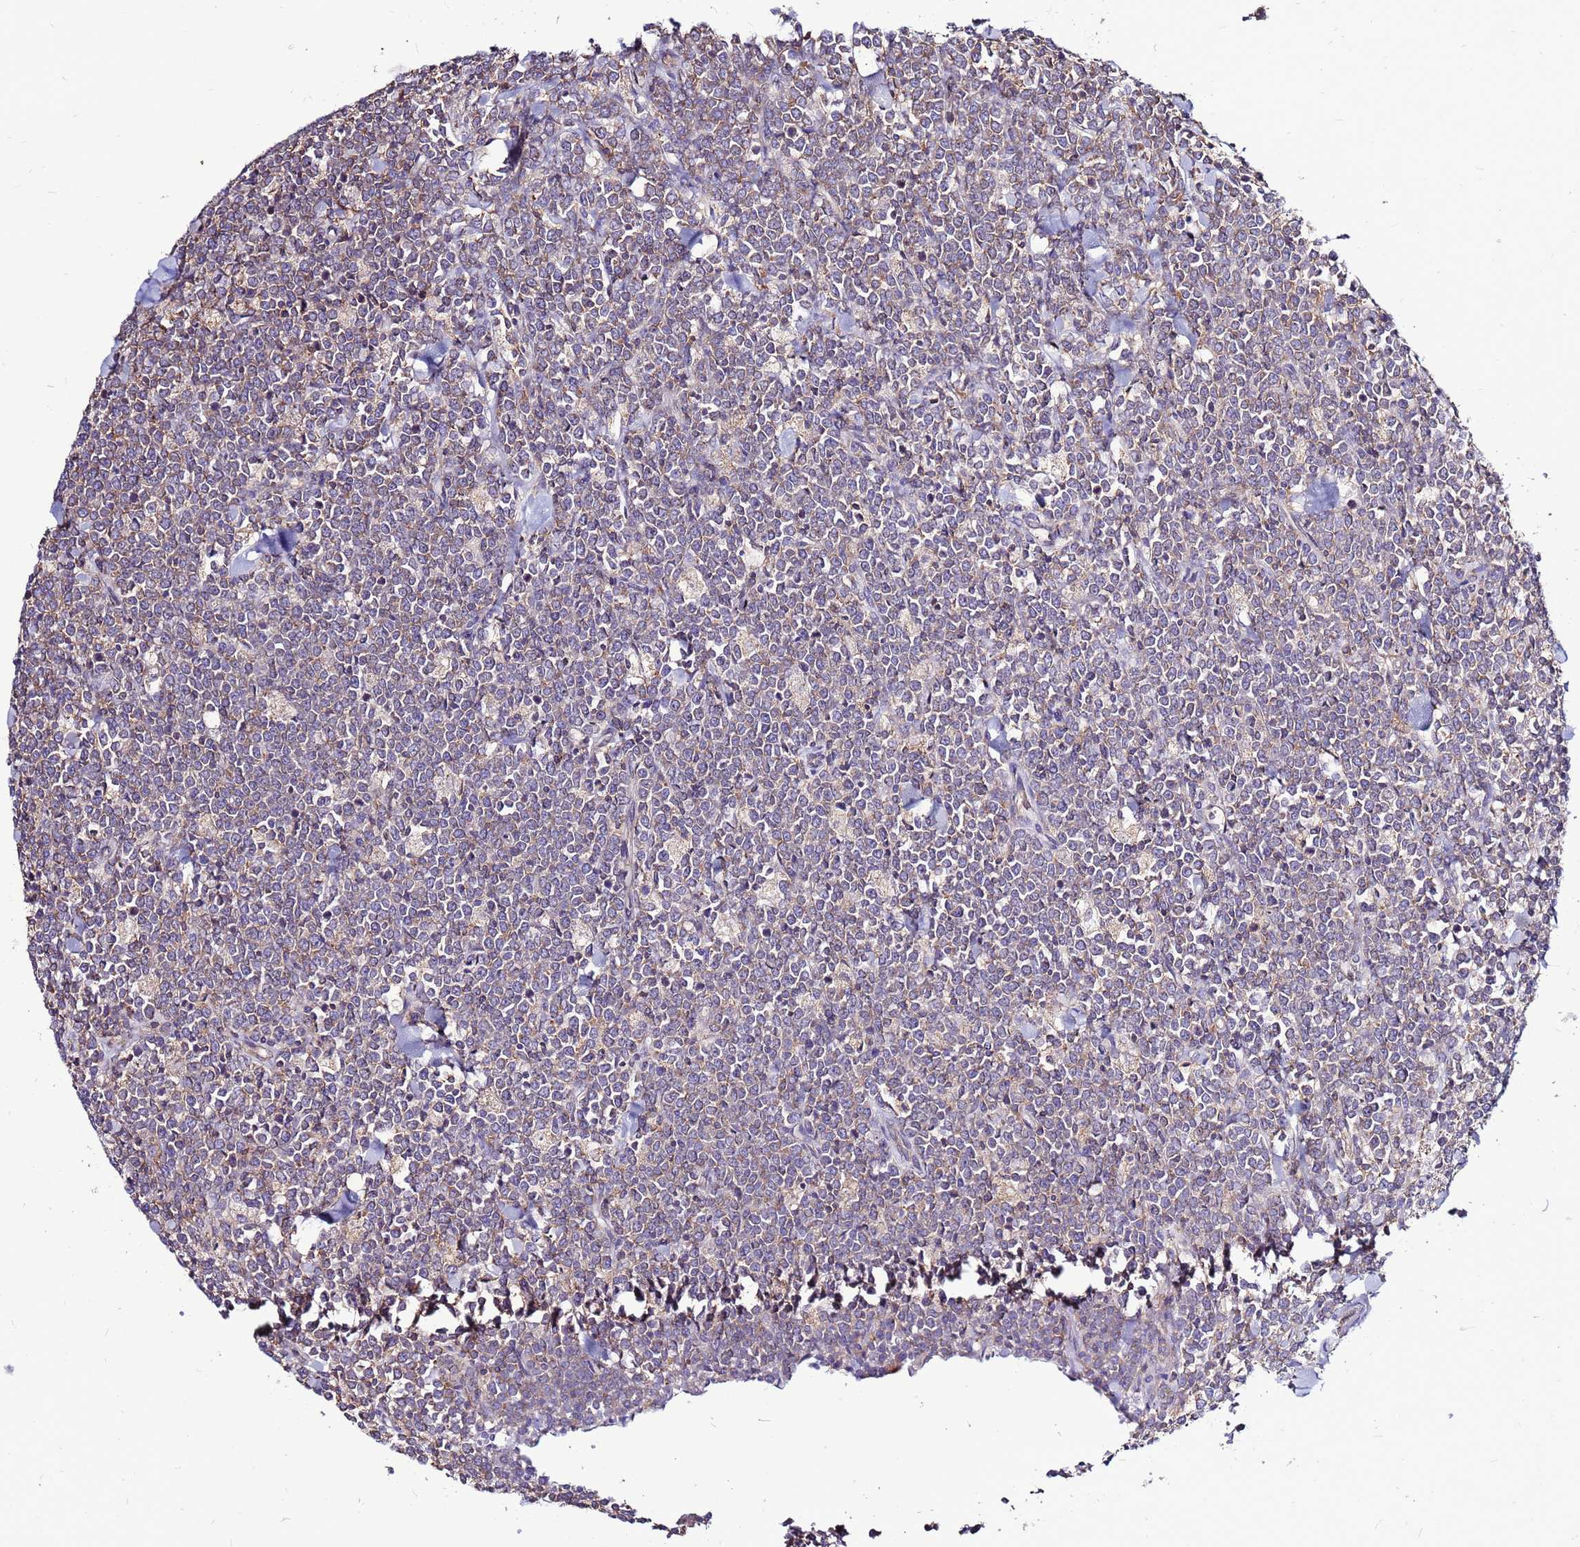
{"staining": {"intensity": "weak", "quantity": "25%-75%", "location": "cytoplasmic/membranous"}, "tissue": "lymphoma", "cell_type": "Tumor cells", "image_type": "cancer", "snomed": [{"axis": "morphology", "description": "Malignant lymphoma, non-Hodgkin's type, High grade"}, {"axis": "topography", "description": "Small intestine"}], "caption": "High-magnification brightfield microscopy of high-grade malignant lymphoma, non-Hodgkin's type stained with DAB (3,3'-diaminobenzidine) (brown) and counterstained with hematoxylin (blue). tumor cells exhibit weak cytoplasmic/membranous expression is present in approximately25%-75% of cells.", "gene": "NRN1L", "patient": {"sex": "male", "age": 8}}